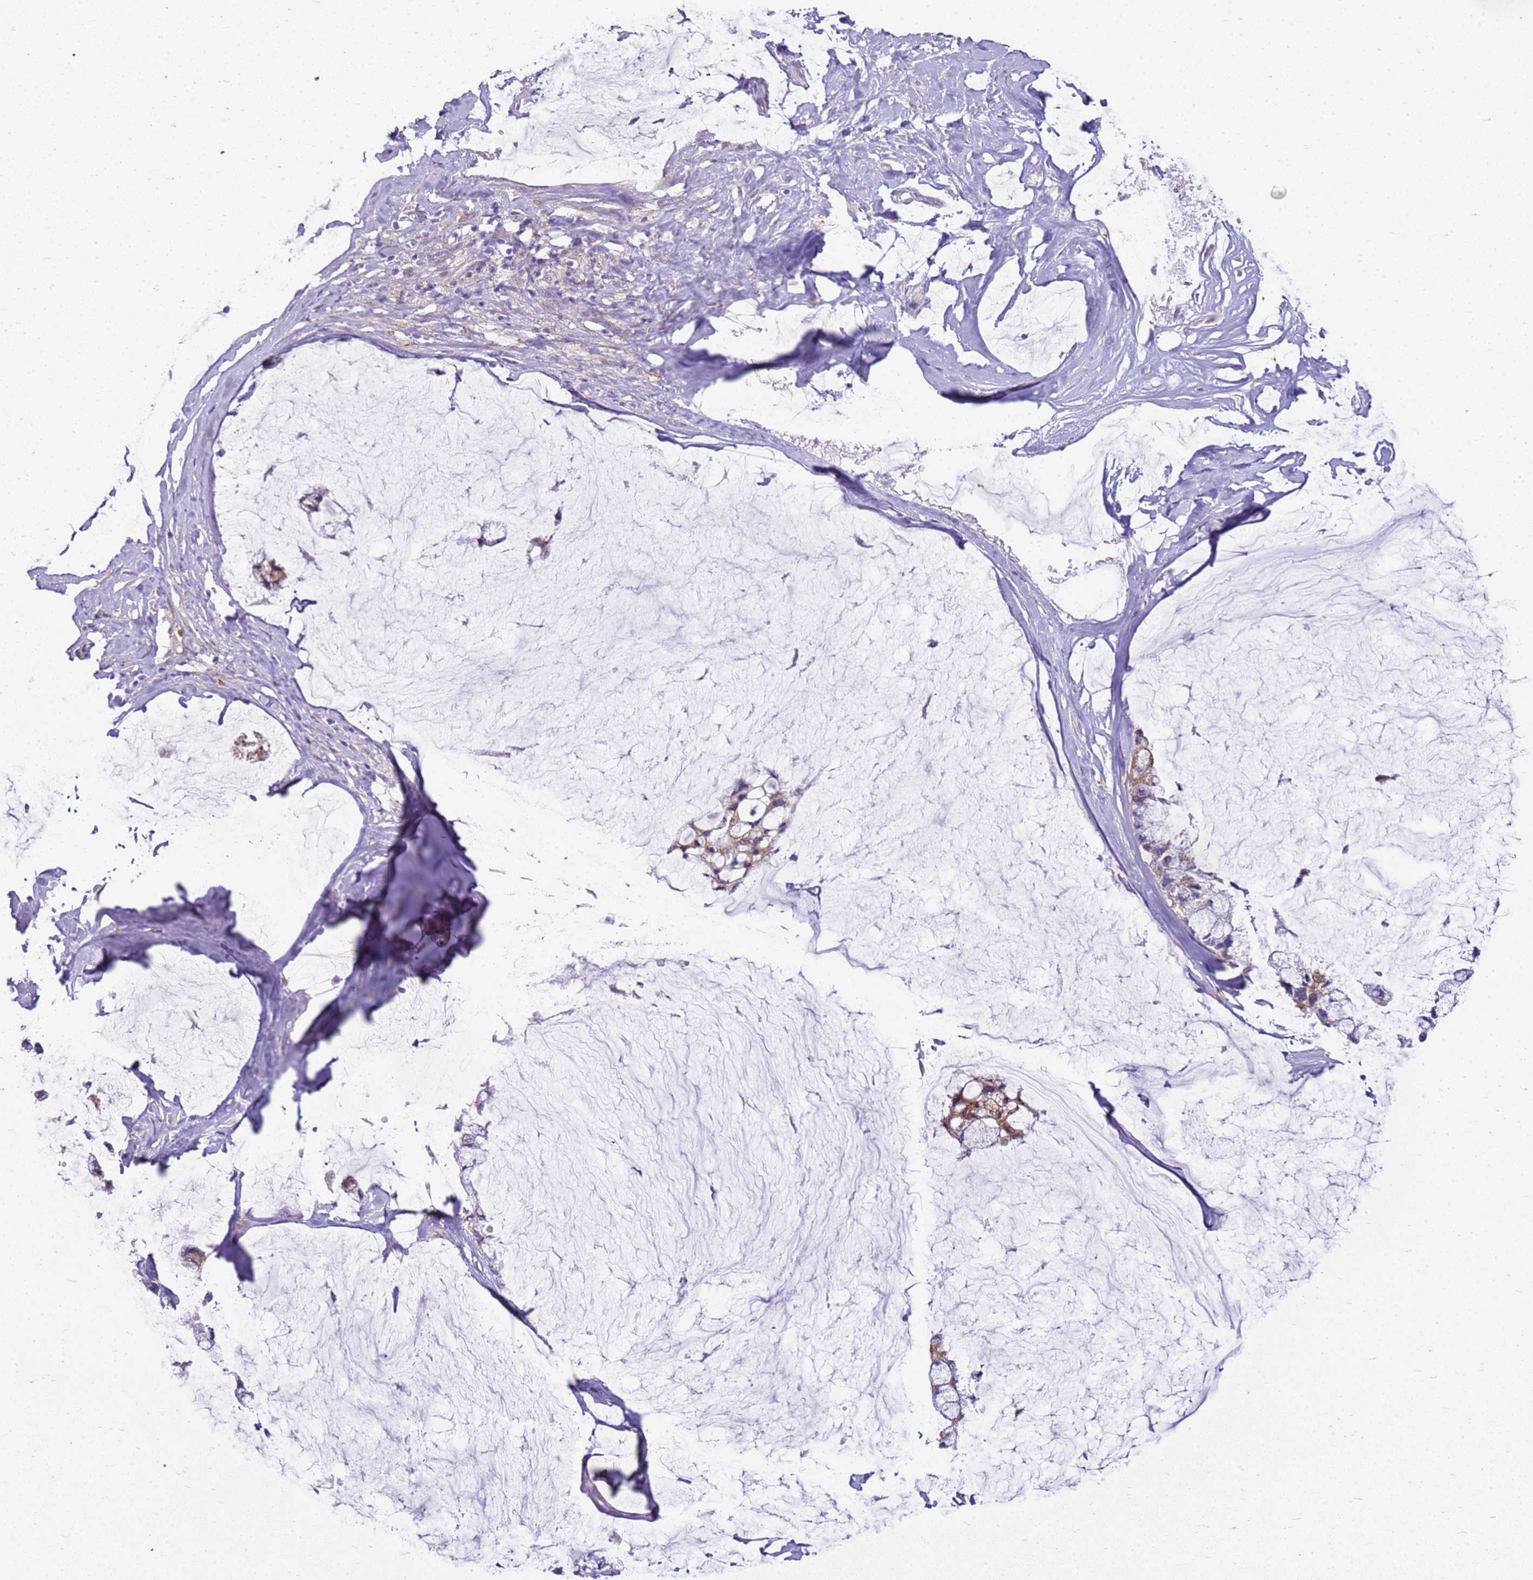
{"staining": {"intensity": "weak", "quantity": "25%-75%", "location": "cytoplasmic/membranous"}, "tissue": "ovarian cancer", "cell_type": "Tumor cells", "image_type": "cancer", "snomed": [{"axis": "morphology", "description": "Cystadenocarcinoma, mucinous, NOS"}, {"axis": "topography", "description": "Ovary"}], "caption": "Protein expression analysis of ovarian cancer reveals weak cytoplasmic/membranous staining in approximately 25%-75% of tumor cells. Ihc stains the protein of interest in brown and the nuclei are stained blue.", "gene": "HSPB1", "patient": {"sex": "female", "age": 39}}